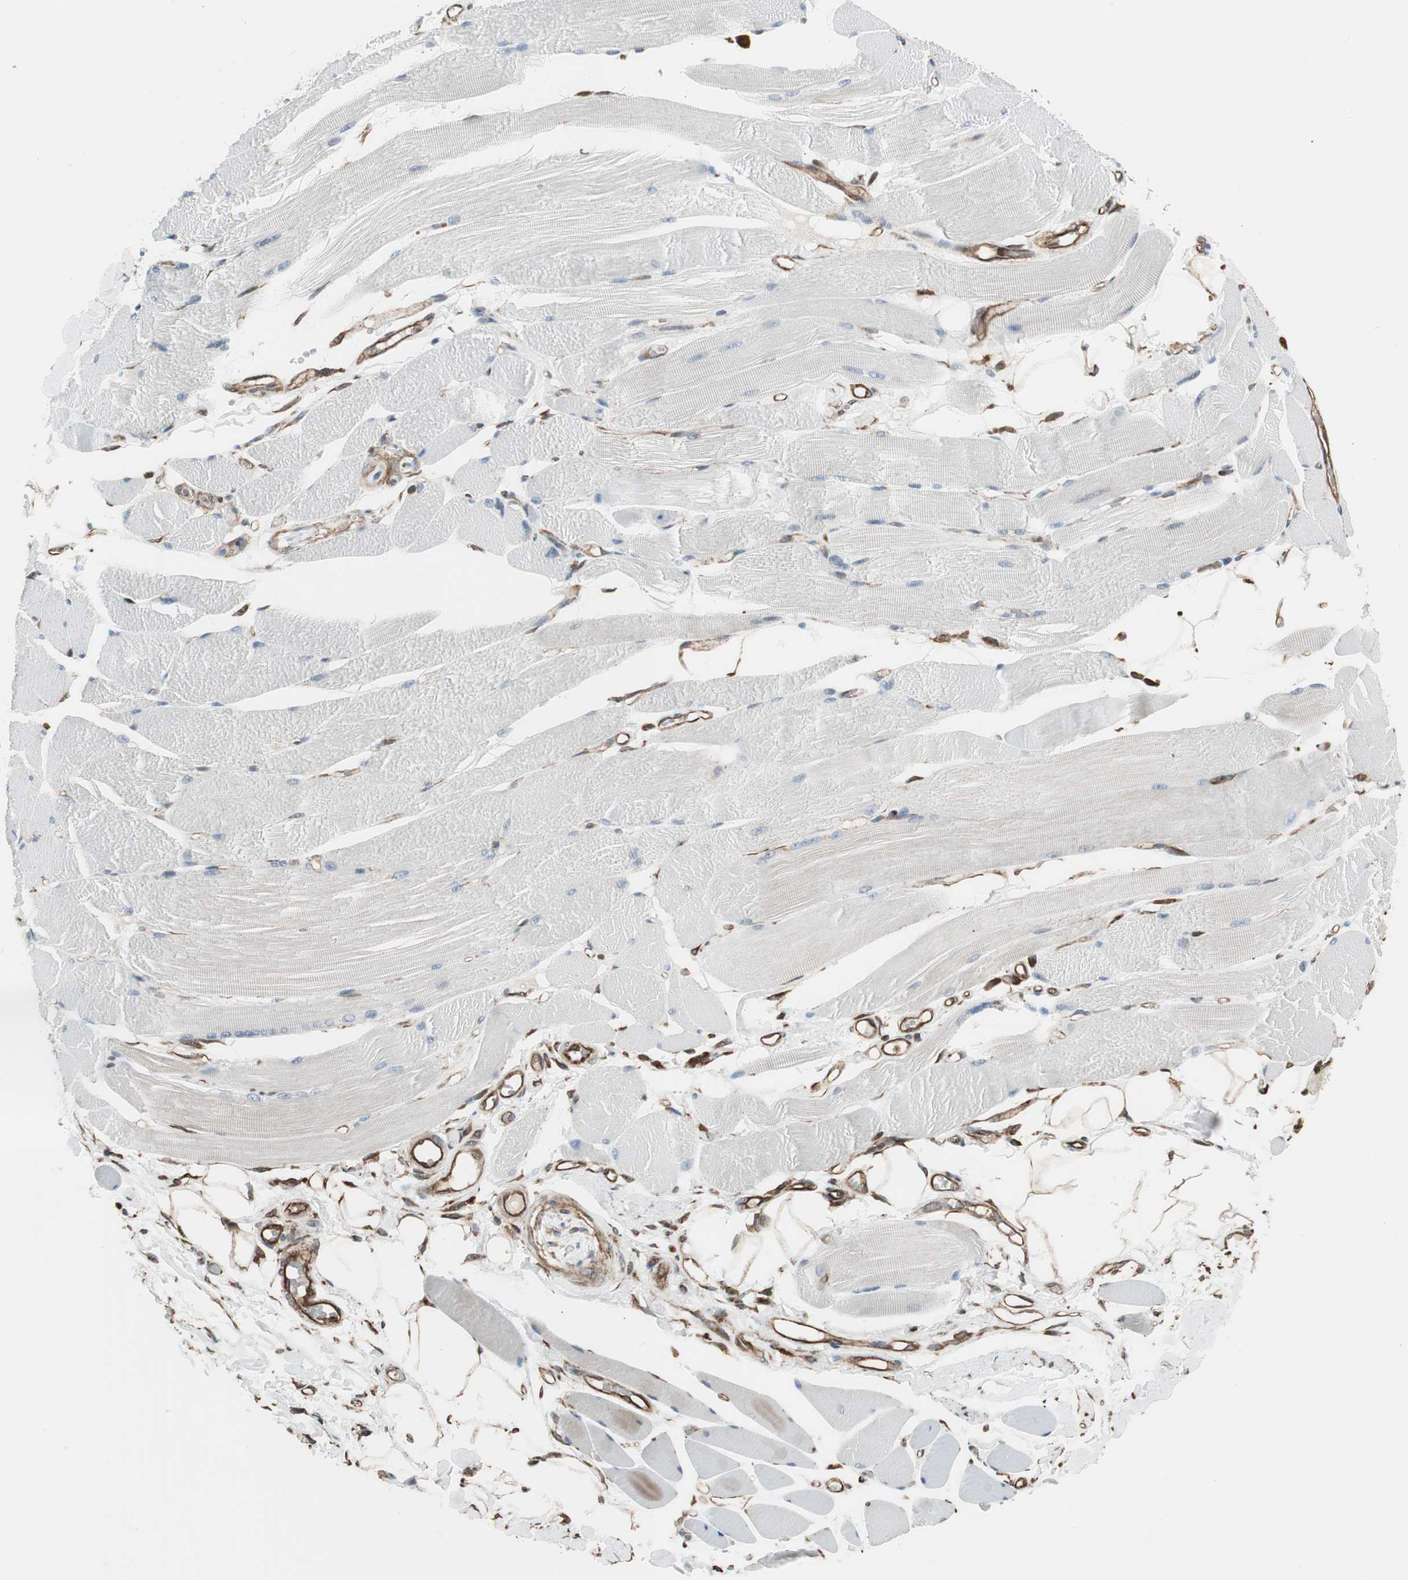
{"staining": {"intensity": "negative", "quantity": "none", "location": "none"}, "tissue": "skeletal muscle", "cell_type": "Myocytes", "image_type": "normal", "snomed": [{"axis": "morphology", "description": "Normal tissue, NOS"}, {"axis": "topography", "description": "Skeletal muscle"}, {"axis": "topography", "description": "Peripheral nerve tissue"}], "caption": "Immunohistochemistry (IHC) micrograph of benign human skeletal muscle stained for a protein (brown), which exhibits no staining in myocytes. (DAB immunohistochemistry with hematoxylin counter stain).", "gene": "MAD2L2", "patient": {"sex": "female", "age": 84}}